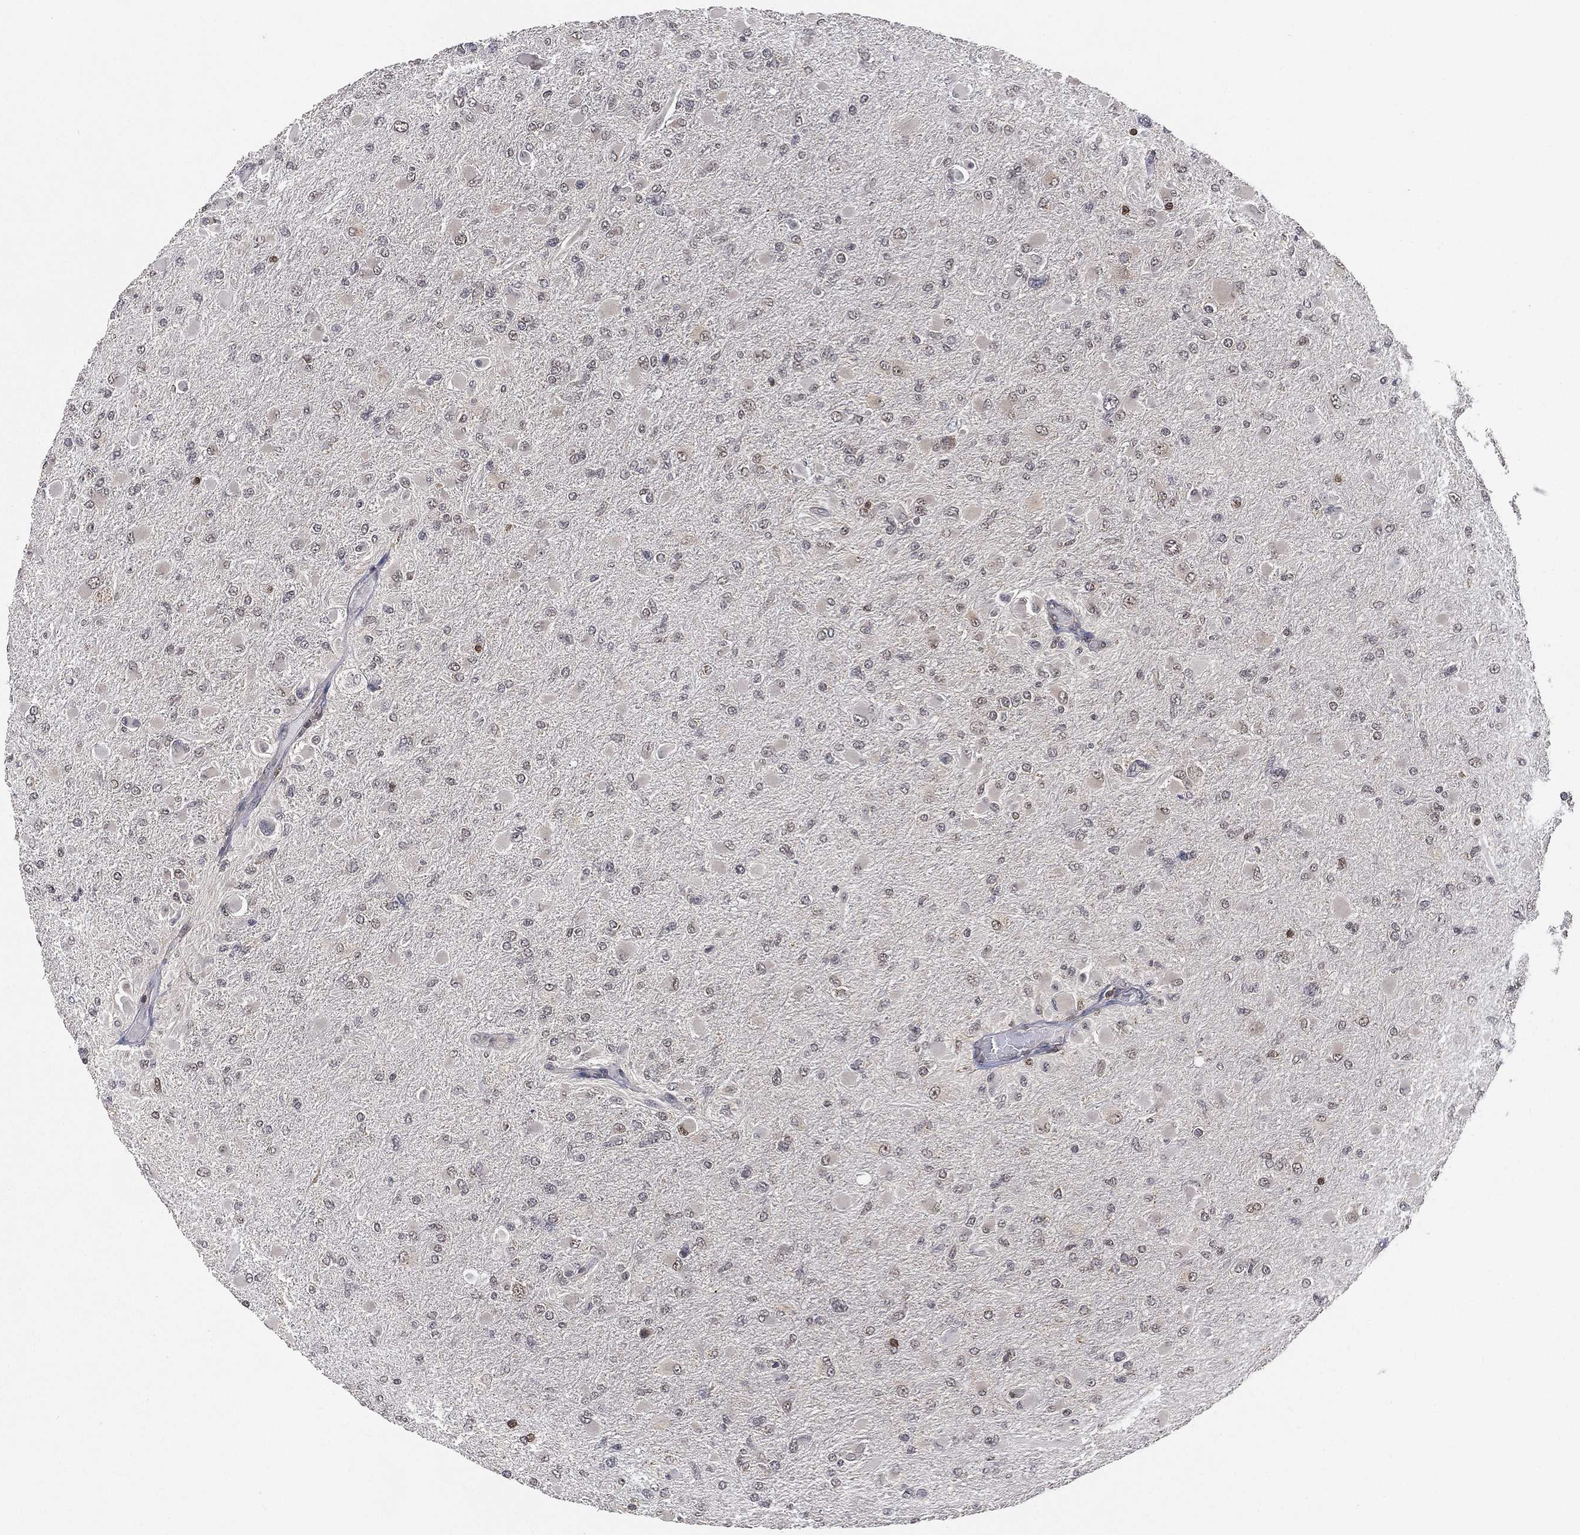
{"staining": {"intensity": "negative", "quantity": "none", "location": "none"}, "tissue": "glioma", "cell_type": "Tumor cells", "image_type": "cancer", "snomed": [{"axis": "morphology", "description": "Glioma, malignant, High grade"}, {"axis": "topography", "description": "Cerebral cortex"}], "caption": "Photomicrograph shows no protein positivity in tumor cells of glioma tissue.", "gene": "WDR26", "patient": {"sex": "female", "age": 36}}